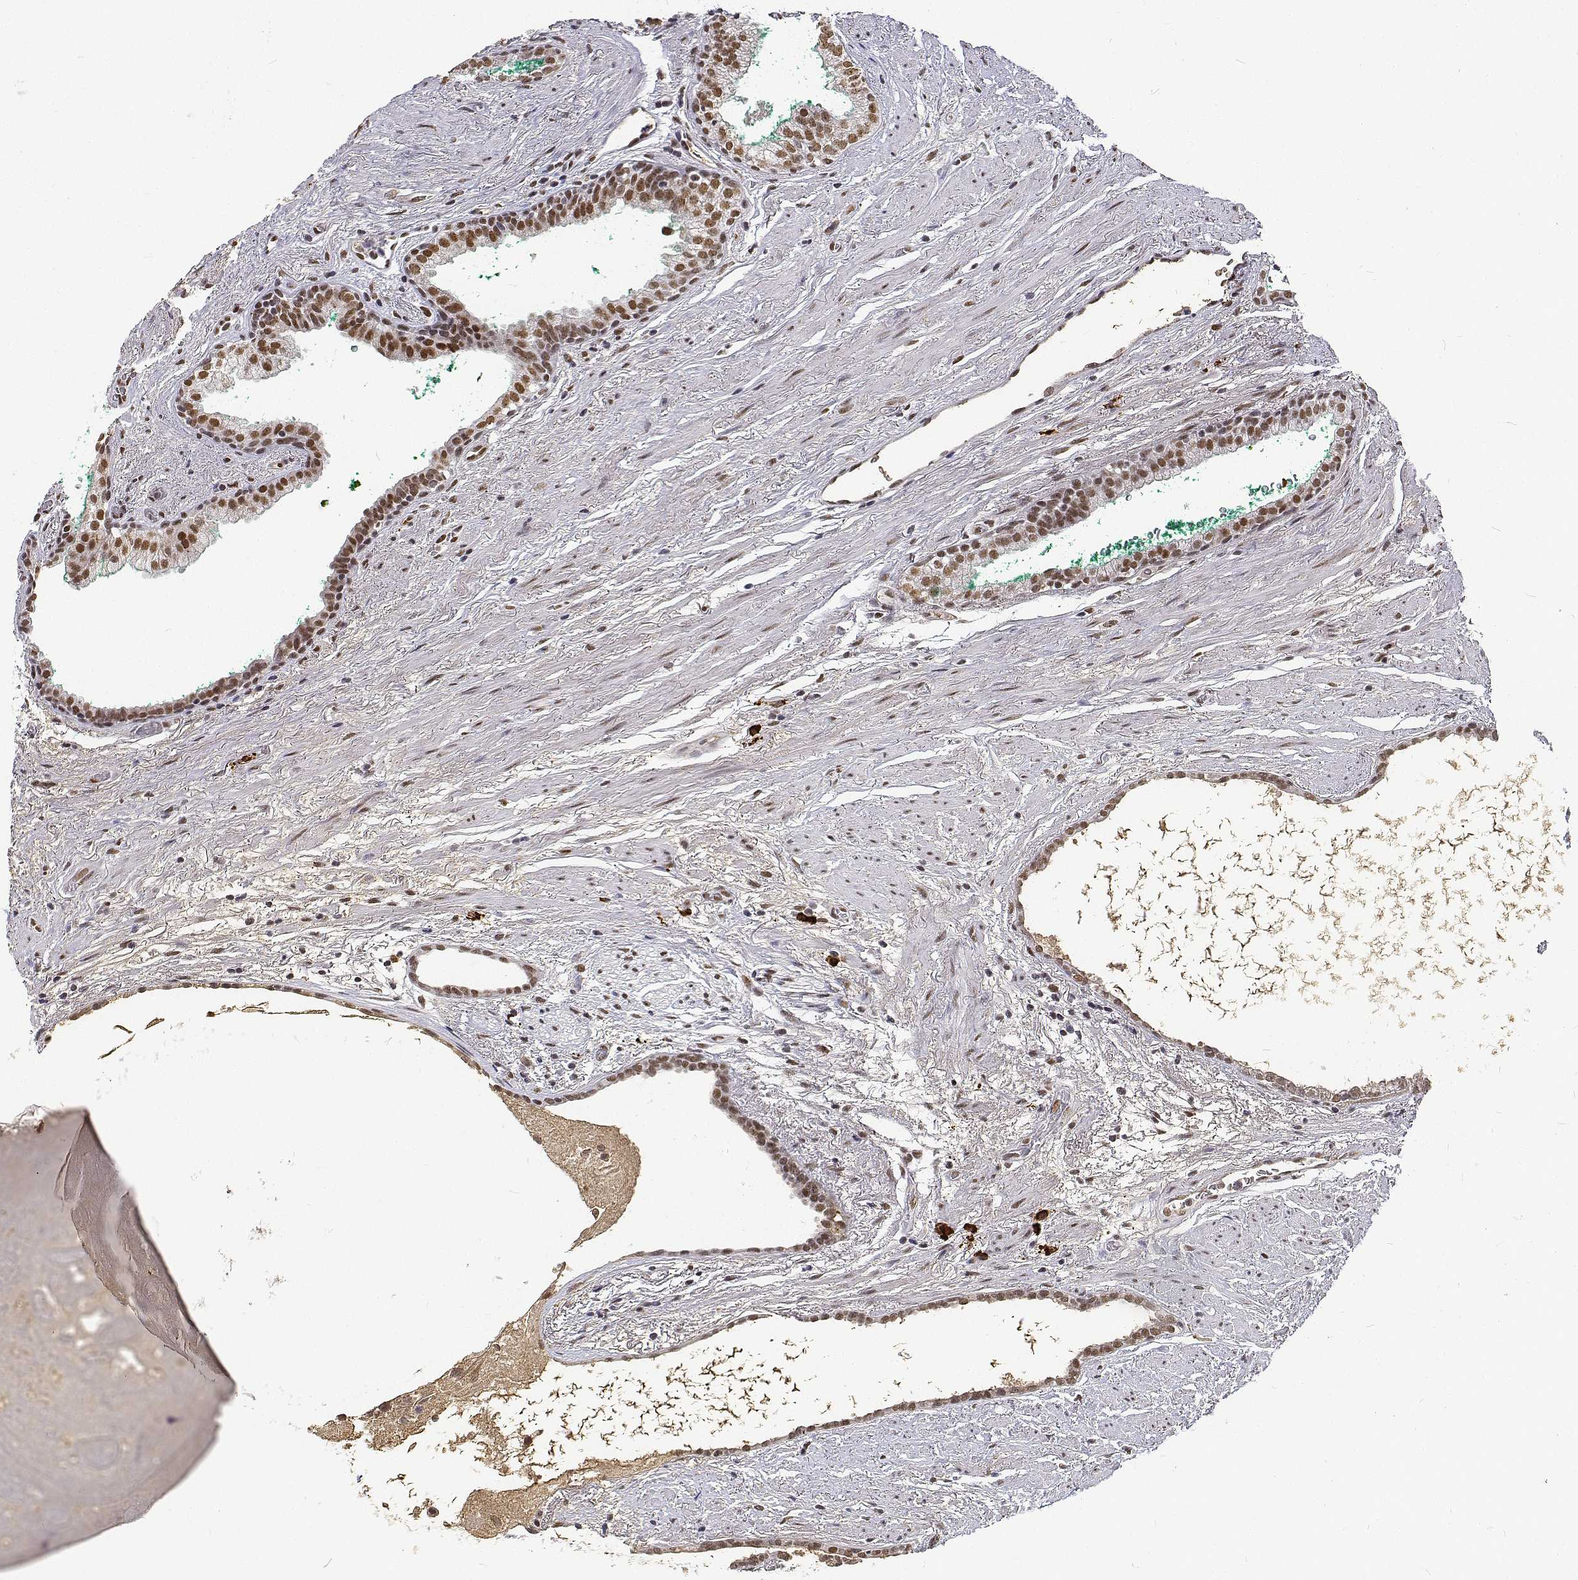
{"staining": {"intensity": "moderate", "quantity": ">75%", "location": "nuclear"}, "tissue": "prostate cancer", "cell_type": "Tumor cells", "image_type": "cancer", "snomed": [{"axis": "morphology", "description": "Adenocarcinoma, High grade"}, {"axis": "topography", "description": "Prostate"}], "caption": "Prostate cancer stained with immunohistochemistry demonstrates moderate nuclear positivity in approximately >75% of tumor cells.", "gene": "ATRX", "patient": {"sex": "male", "age": 65}}